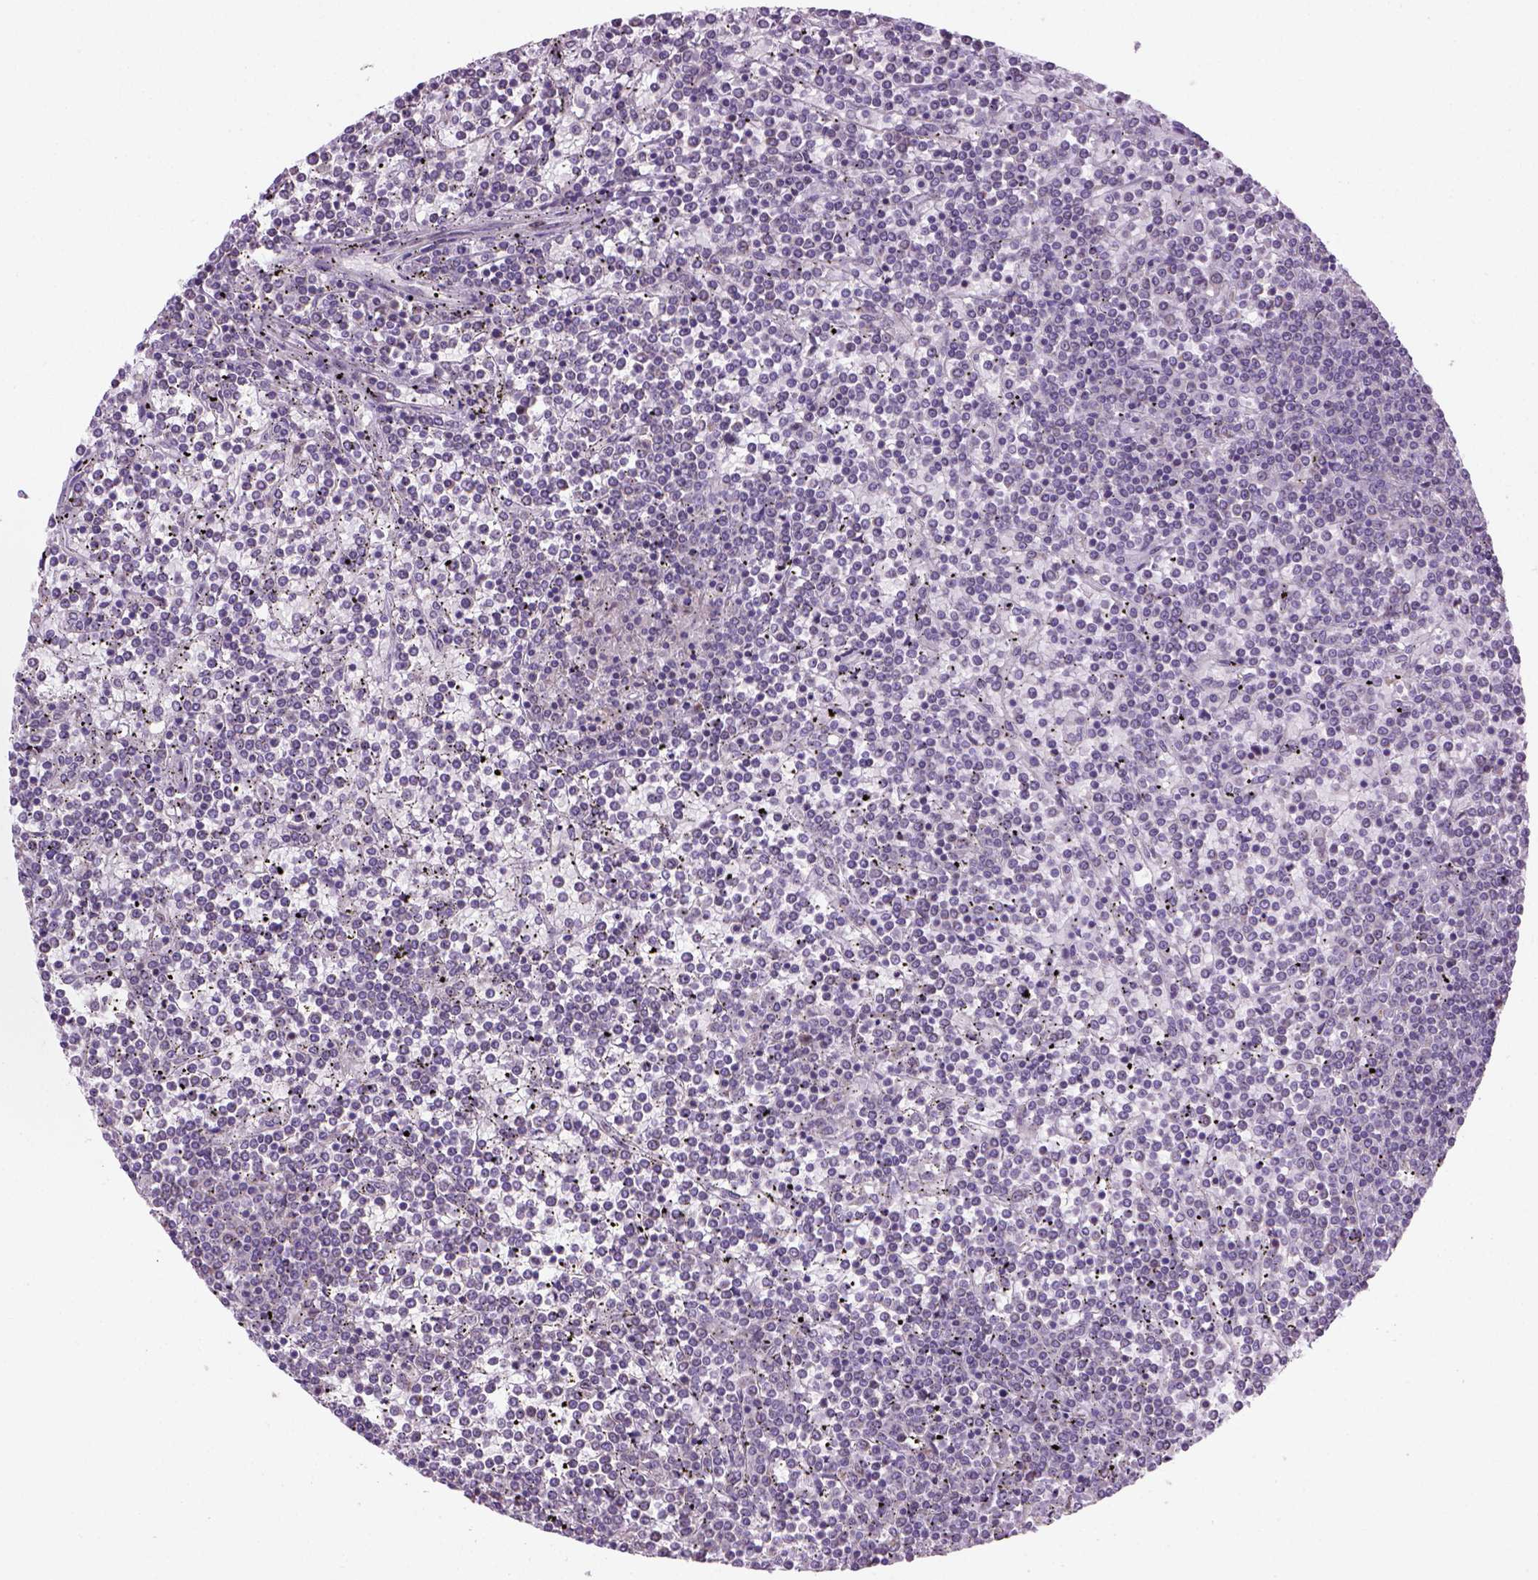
{"staining": {"intensity": "negative", "quantity": "none", "location": "none"}, "tissue": "lymphoma", "cell_type": "Tumor cells", "image_type": "cancer", "snomed": [{"axis": "morphology", "description": "Malignant lymphoma, non-Hodgkin's type, Low grade"}, {"axis": "topography", "description": "Spleen"}], "caption": "Tumor cells show no significant protein staining in low-grade malignant lymphoma, non-Hodgkin's type.", "gene": "DDX50", "patient": {"sex": "female", "age": 19}}